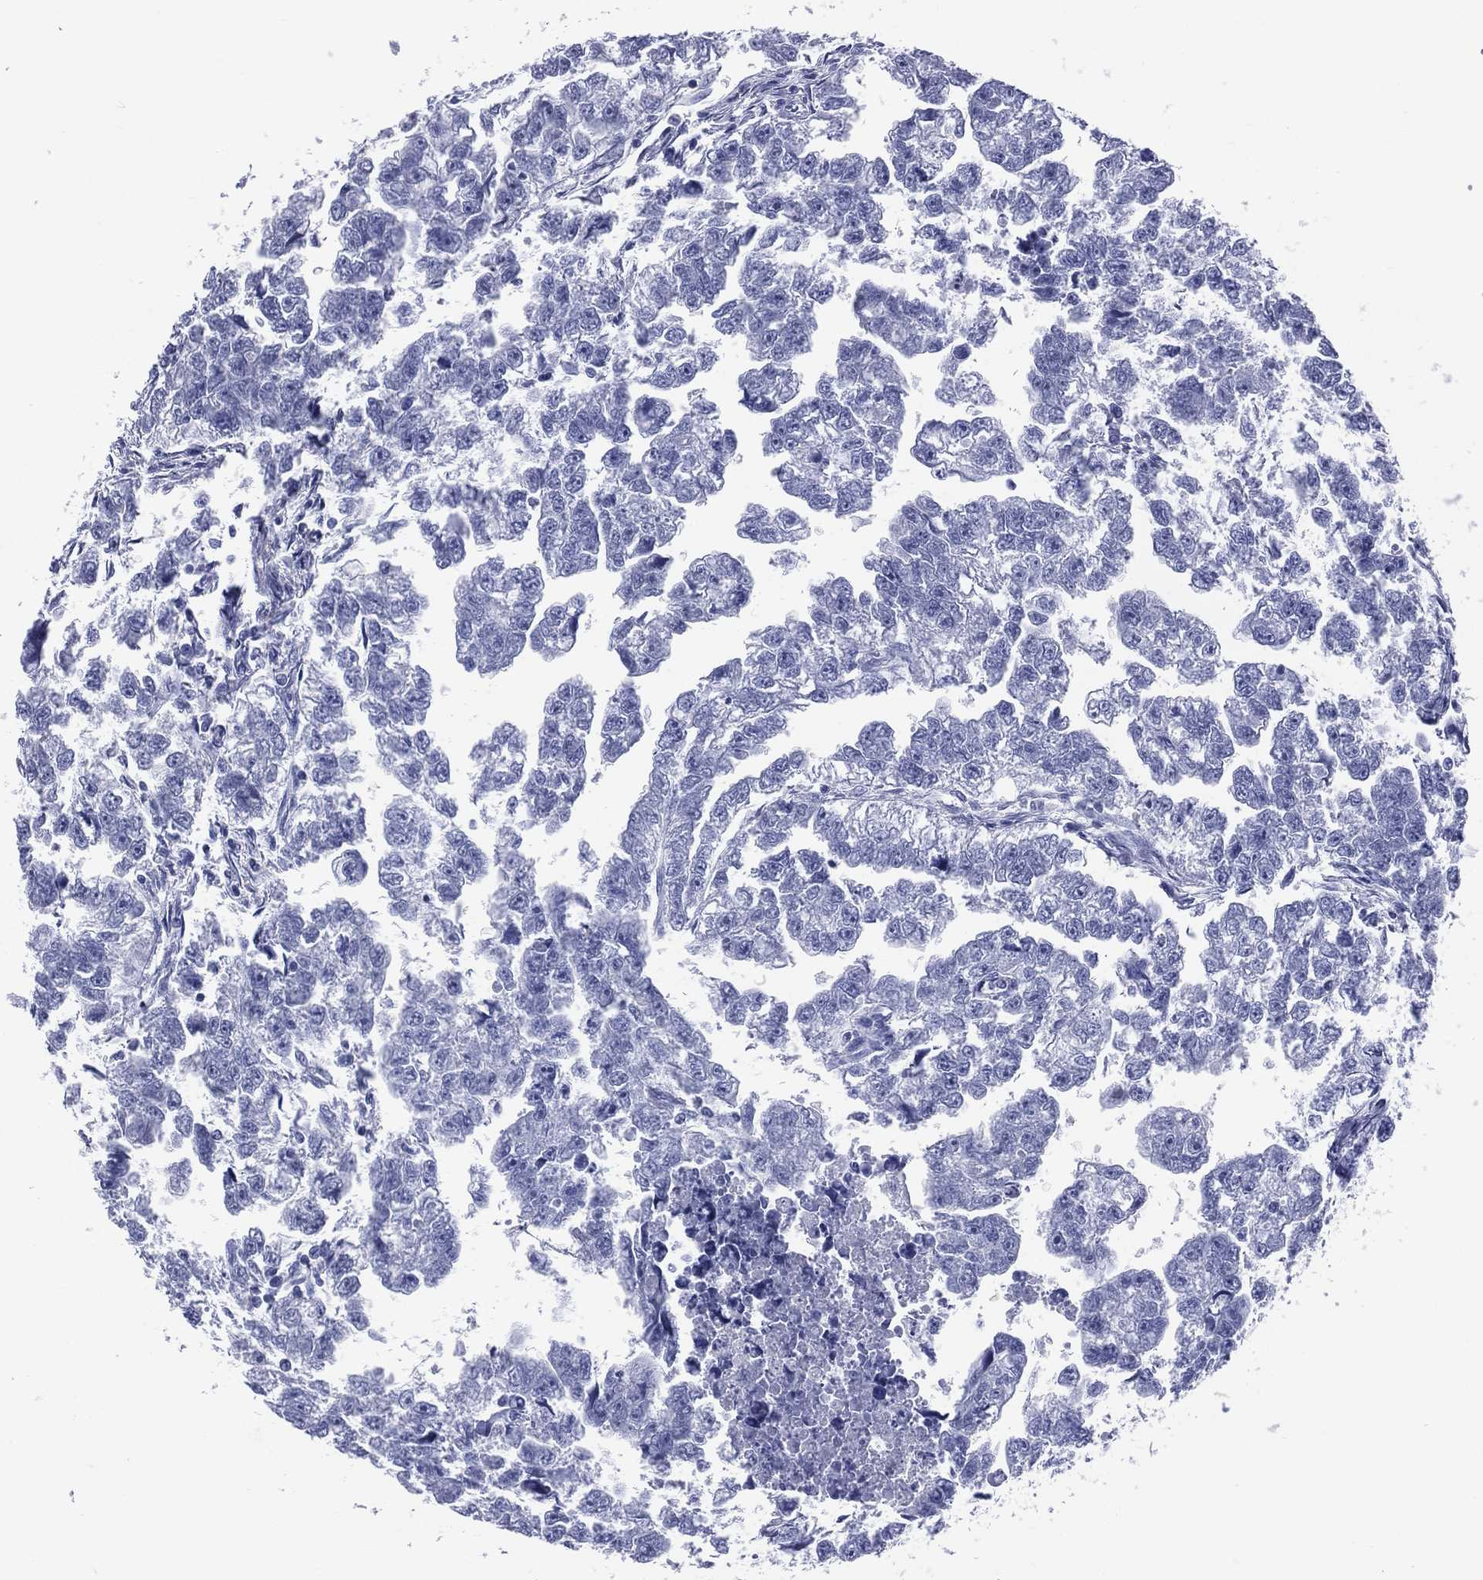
{"staining": {"intensity": "negative", "quantity": "none", "location": "none"}, "tissue": "testis cancer", "cell_type": "Tumor cells", "image_type": "cancer", "snomed": [{"axis": "morphology", "description": "Carcinoma, Embryonal, NOS"}, {"axis": "morphology", "description": "Teratoma, malignant, NOS"}, {"axis": "topography", "description": "Testis"}], "caption": "An IHC image of embryonal carcinoma (testis) is shown. There is no staining in tumor cells of embryonal carcinoma (testis).", "gene": "CYLC1", "patient": {"sex": "male", "age": 44}}